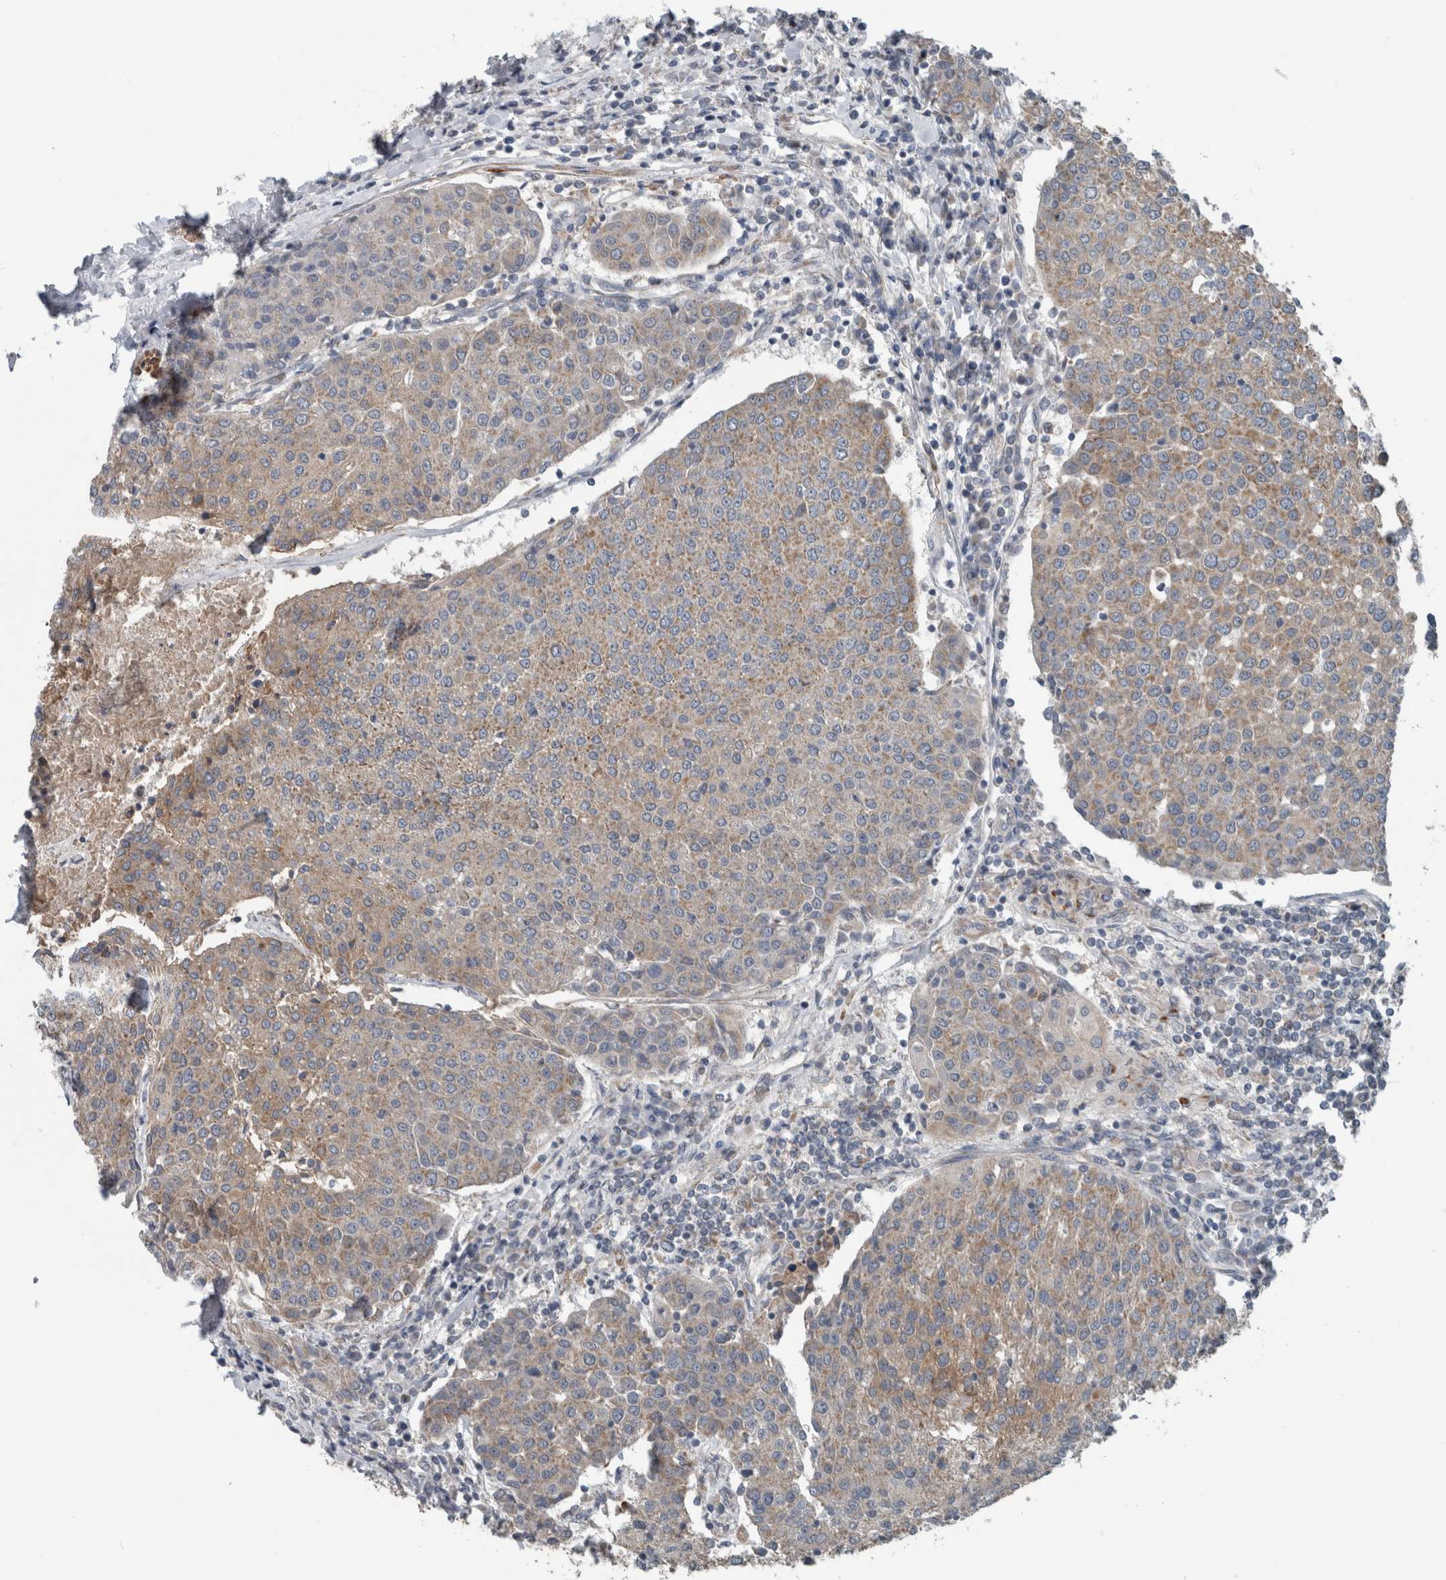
{"staining": {"intensity": "moderate", "quantity": ">75%", "location": "cytoplasmic/membranous"}, "tissue": "urothelial cancer", "cell_type": "Tumor cells", "image_type": "cancer", "snomed": [{"axis": "morphology", "description": "Urothelial carcinoma, High grade"}, {"axis": "topography", "description": "Urinary bladder"}], "caption": "High-magnification brightfield microscopy of high-grade urothelial carcinoma stained with DAB (3,3'-diaminobenzidine) (brown) and counterstained with hematoxylin (blue). tumor cells exhibit moderate cytoplasmic/membranous expression is present in about>75% of cells. The staining is performed using DAB (3,3'-diaminobenzidine) brown chromogen to label protein expression. The nuclei are counter-stained blue using hematoxylin.", "gene": "ARMC1", "patient": {"sex": "female", "age": 85}}